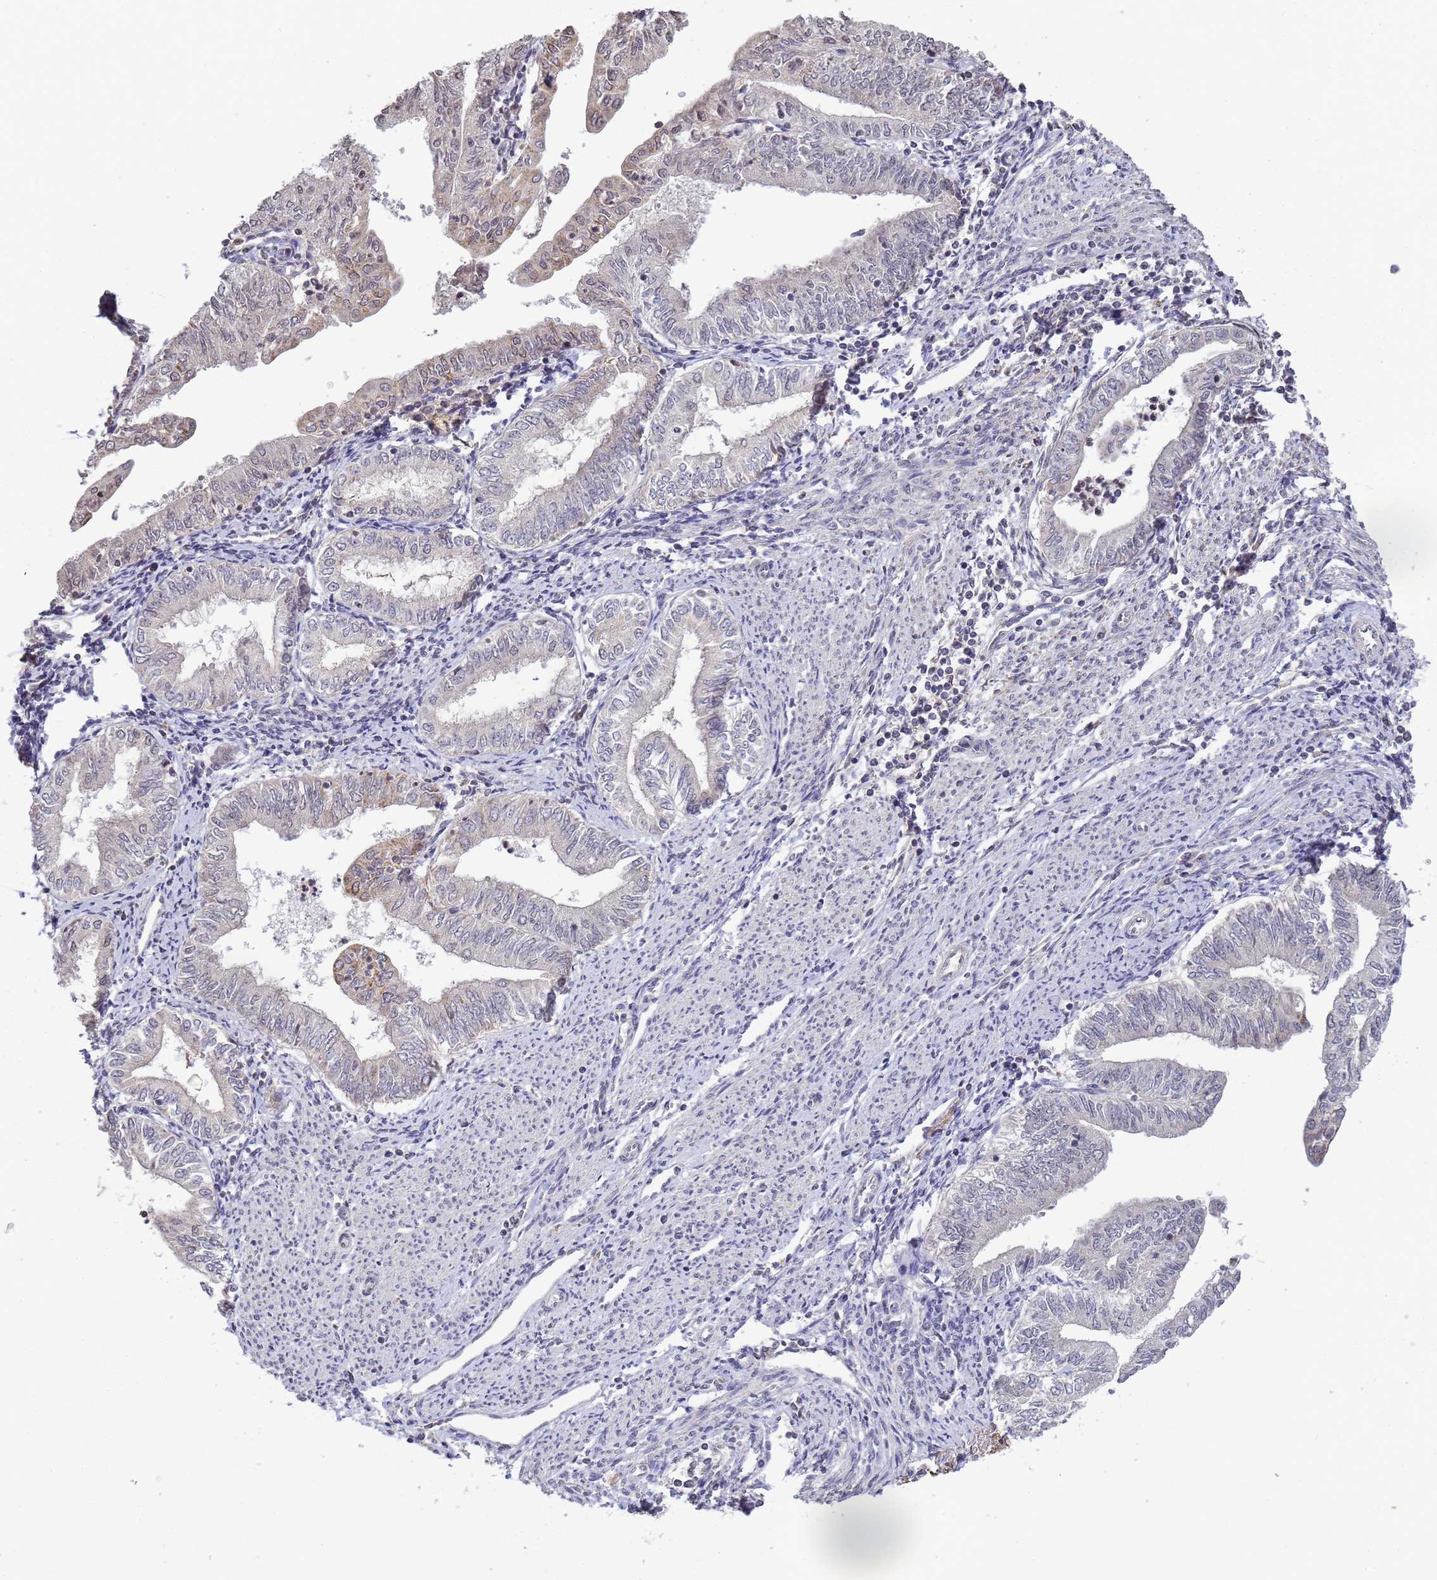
{"staining": {"intensity": "negative", "quantity": "none", "location": "none"}, "tissue": "endometrial cancer", "cell_type": "Tumor cells", "image_type": "cancer", "snomed": [{"axis": "morphology", "description": "Adenocarcinoma, NOS"}, {"axis": "topography", "description": "Endometrium"}], "caption": "The image demonstrates no staining of tumor cells in endometrial cancer.", "gene": "MYL7", "patient": {"sex": "female", "age": 66}}